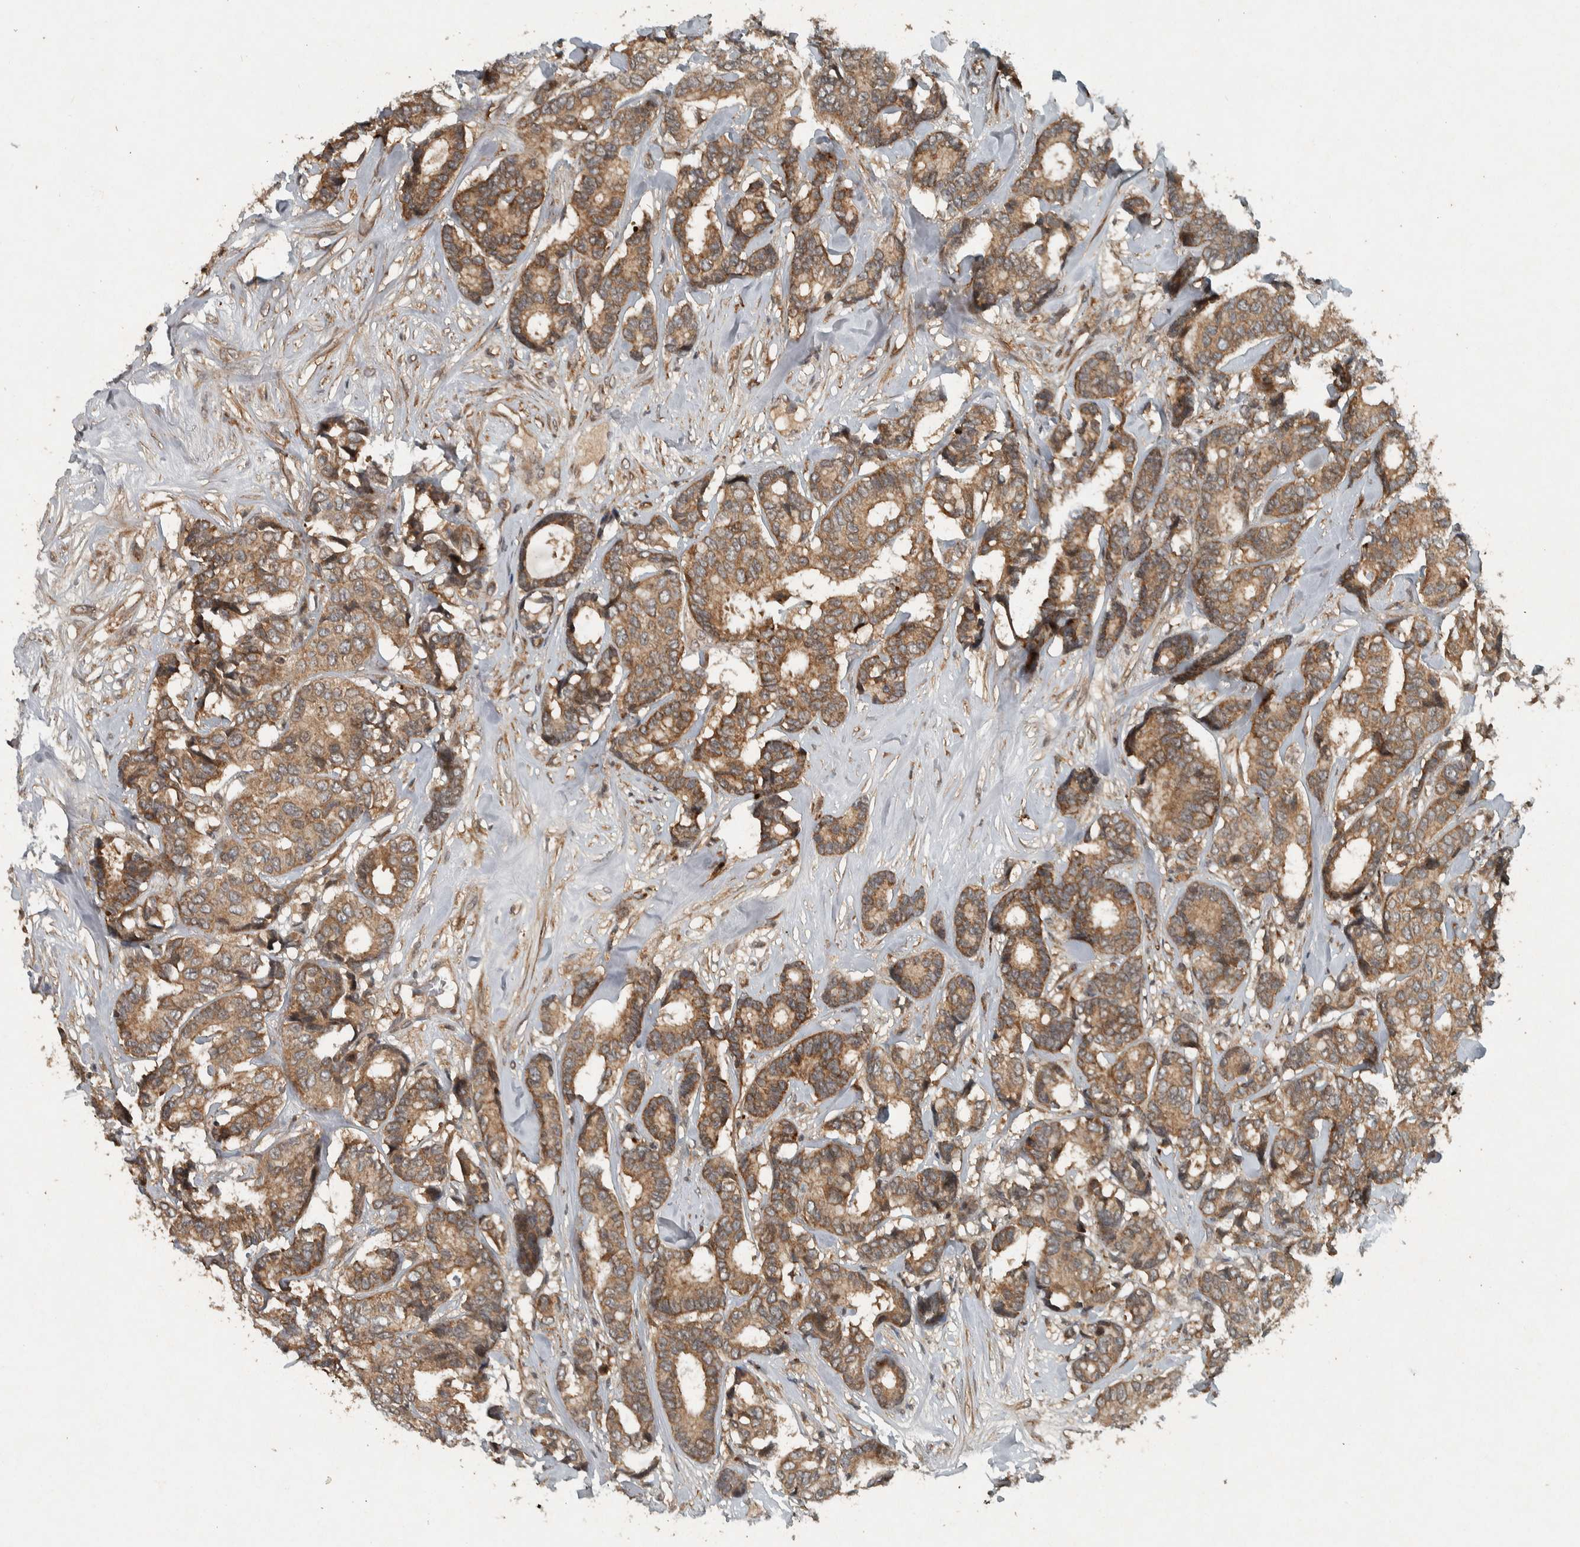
{"staining": {"intensity": "moderate", "quantity": ">75%", "location": "cytoplasmic/membranous"}, "tissue": "breast cancer", "cell_type": "Tumor cells", "image_type": "cancer", "snomed": [{"axis": "morphology", "description": "Duct carcinoma"}, {"axis": "topography", "description": "Breast"}], "caption": "There is medium levels of moderate cytoplasmic/membranous staining in tumor cells of breast invasive ductal carcinoma, as demonstrated by immunohistochemical staining (brown color).", "gene": "KIFAP3", "patient": {"sex": "female", "age": 87}}